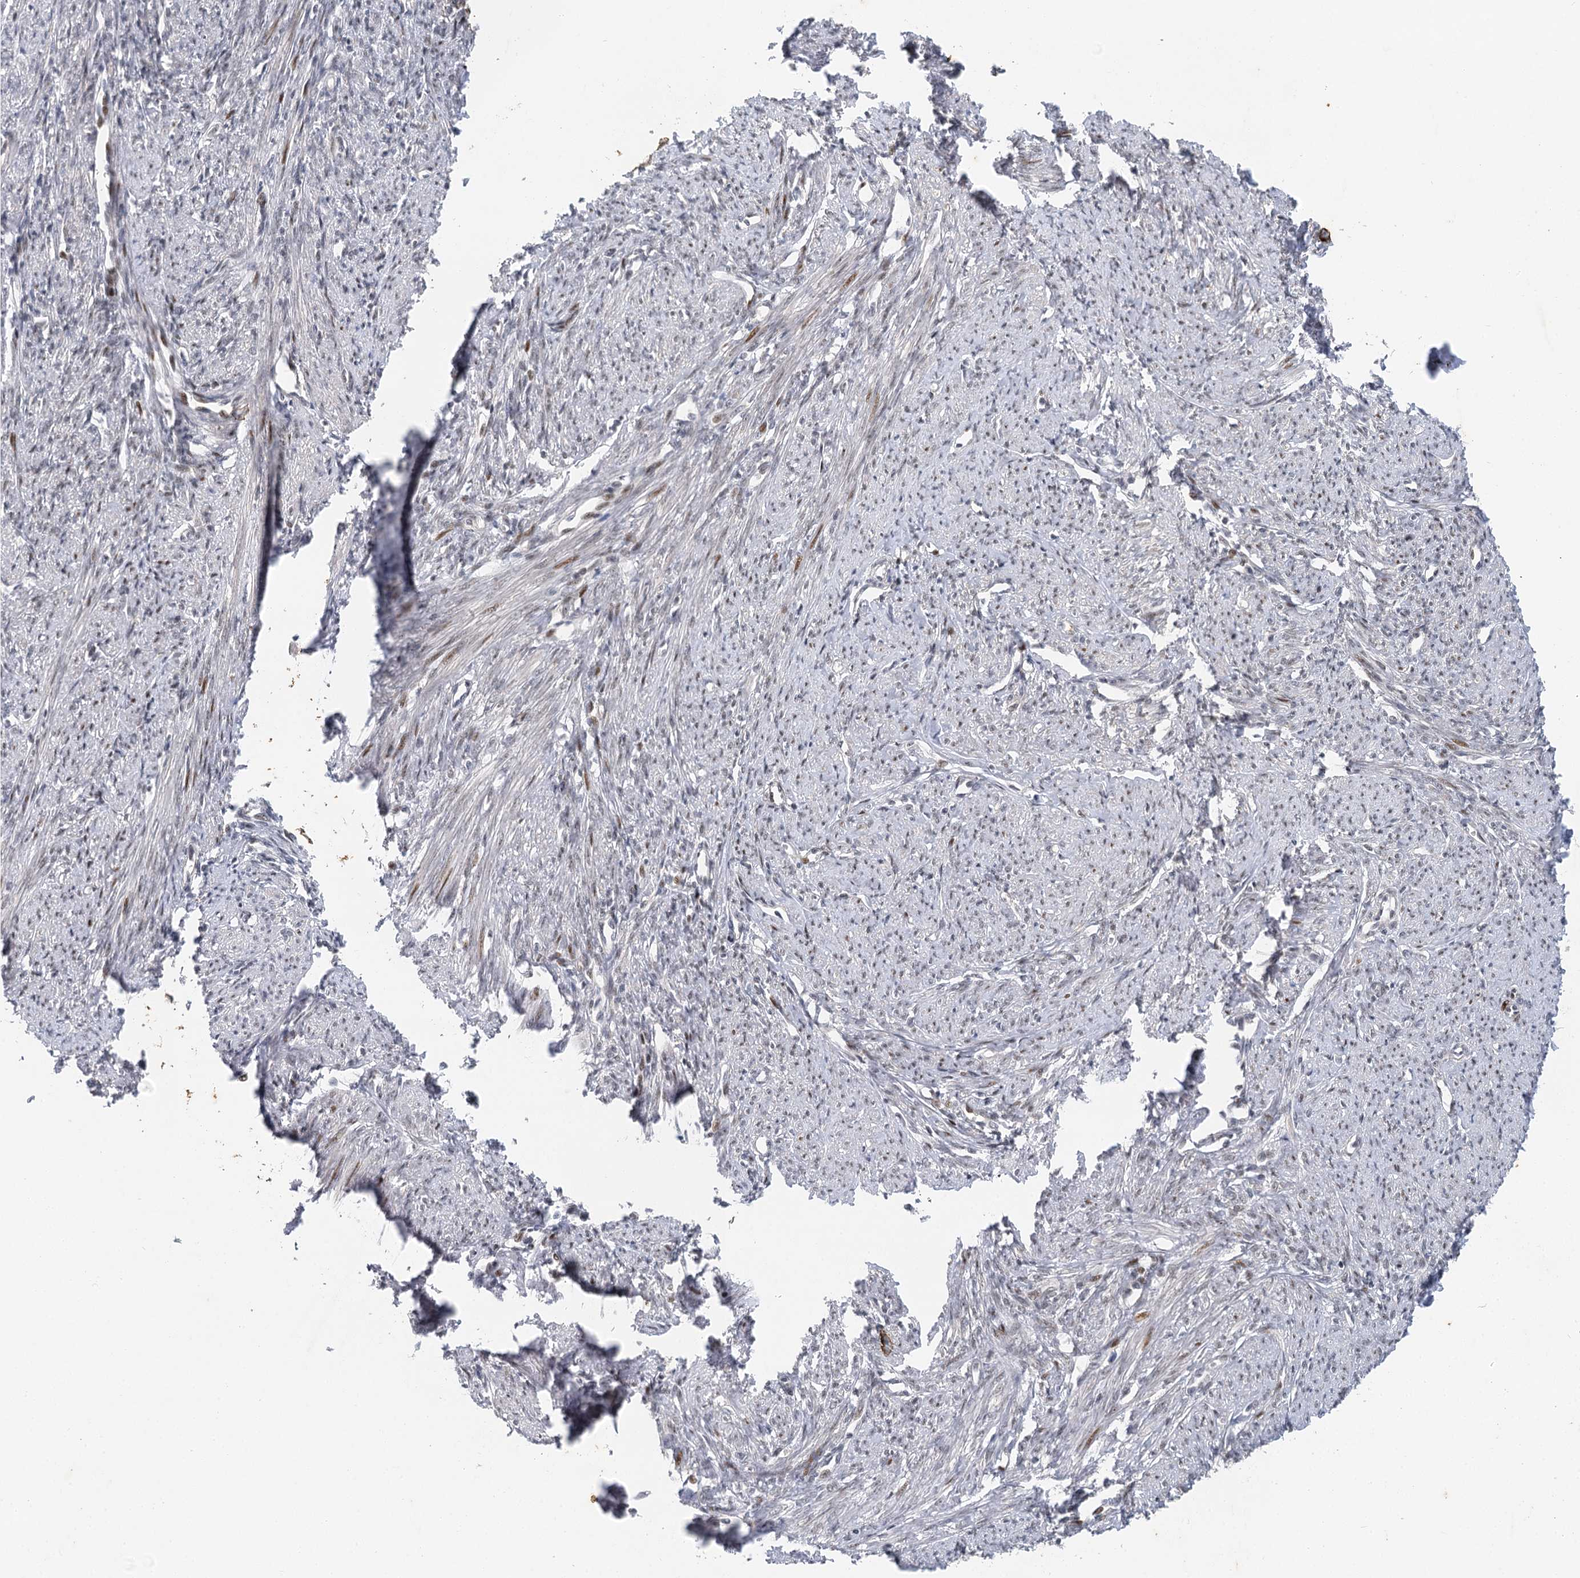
{"staining": {"intensity": "negative", "quantity": "none", "location": "none"}, "tissue": "smooth muscle", "cell_type": "Smooth muscle cells", "image_type": "normal", "snomed": [{"axis": "morphology", "description": "Normal tissue, NOS"}, {"axis": "topography", "description": "Smooth muscle"}, {"axis": "topography", "description": "Uterus"}], "caption": "Protein analysis of normal smooth muscle shows no significant expression in smooth muscle cells.", "gene": "IL11RA", "patient": {"sex": "female", "age": 59}}